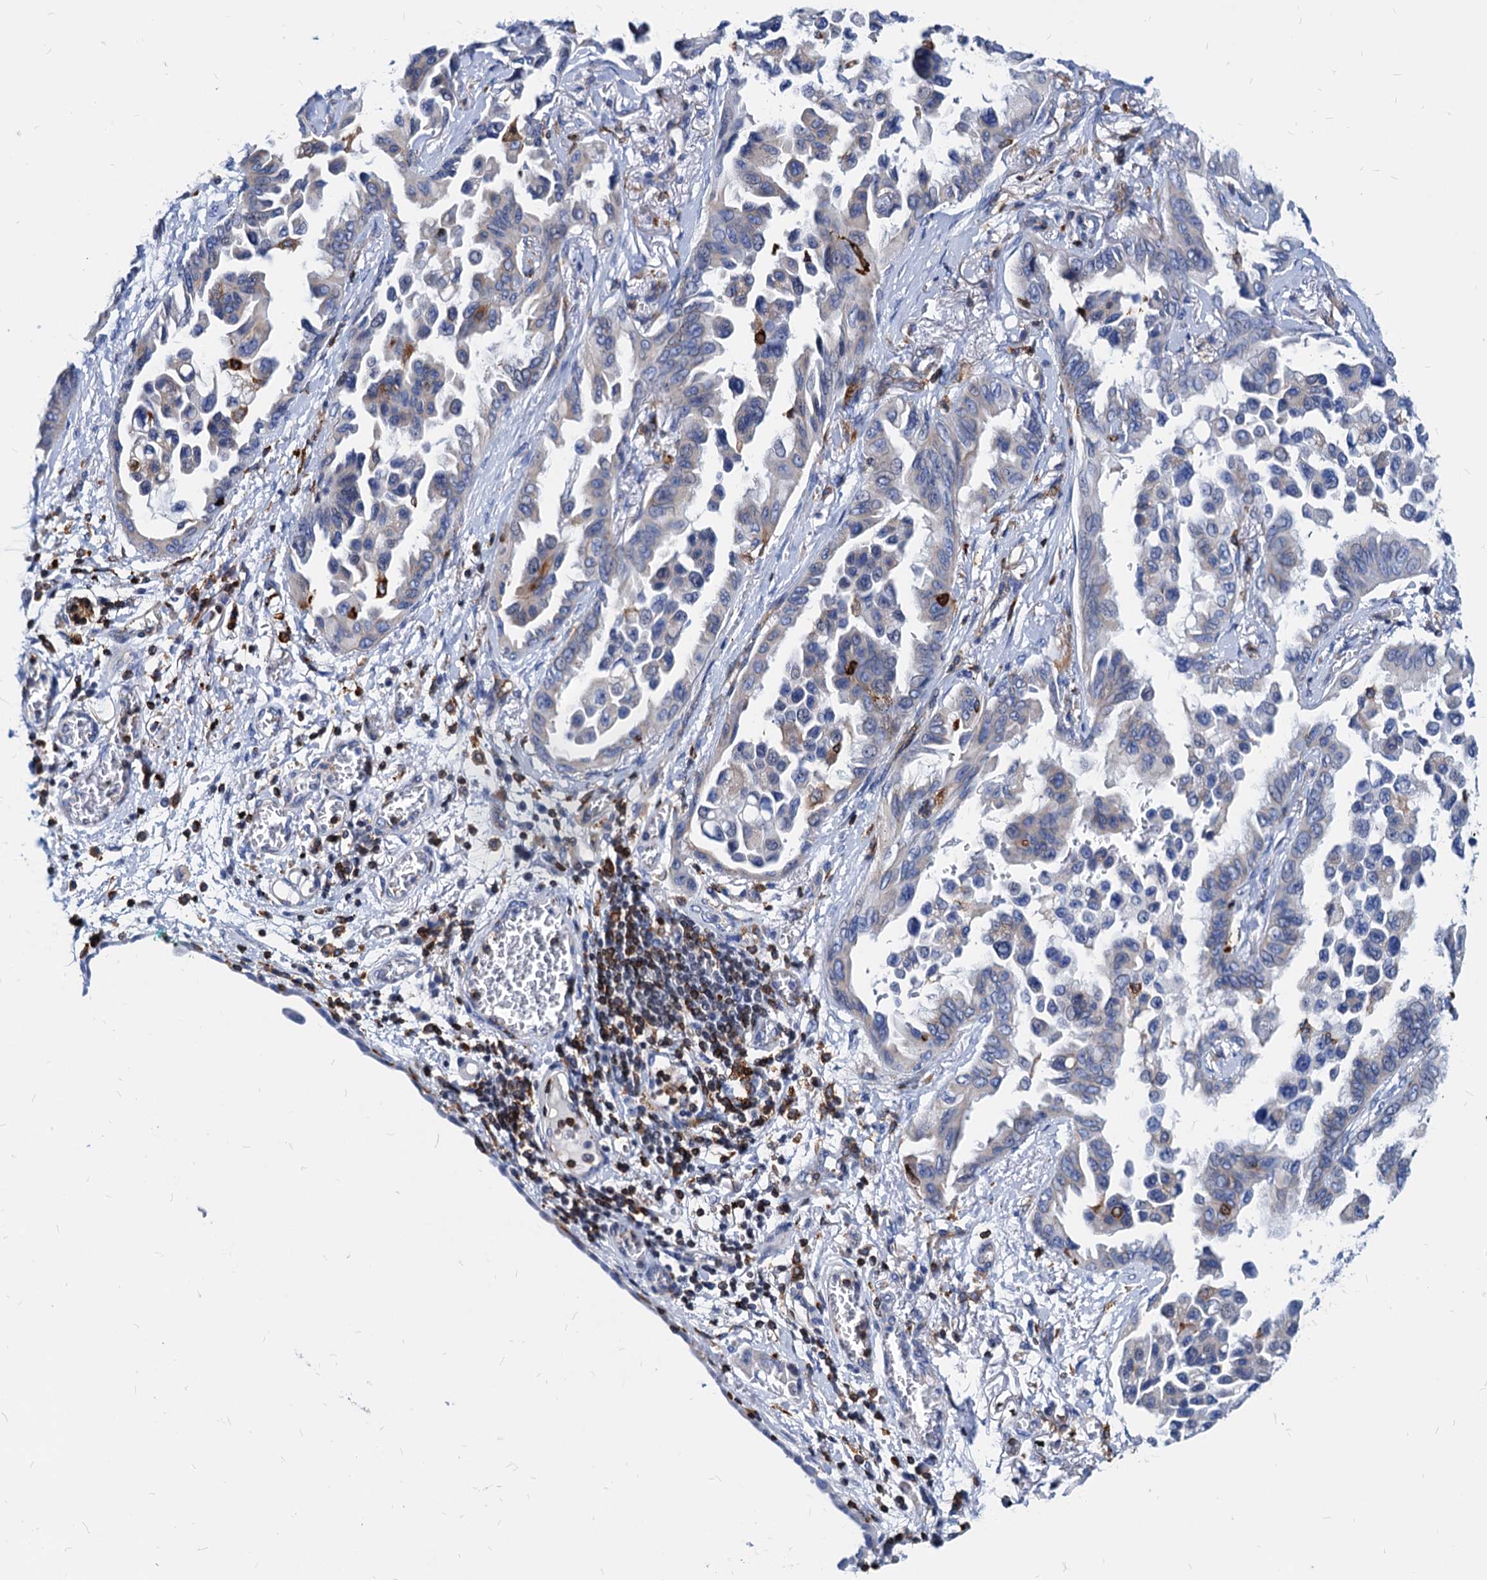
{"staining": {"intensity": "moderate", "quantity": "<25%", "location": "cytoplasmic/membranous"}, "tissue": "lung cancer", "cell_type": "Tumor cells", "image_type": "cancer", "snomed": [{"axis": "morphology", "description": "Adenocarcinoma, NOS"}, {"axis": "topography", "description": "Lung"}], "caption": "Lung cancer stained with a protein marker demonstrates moderate staining in tumor cells.", "gene": "LCP2", "patient": {"sex": "female", "age": 67}}